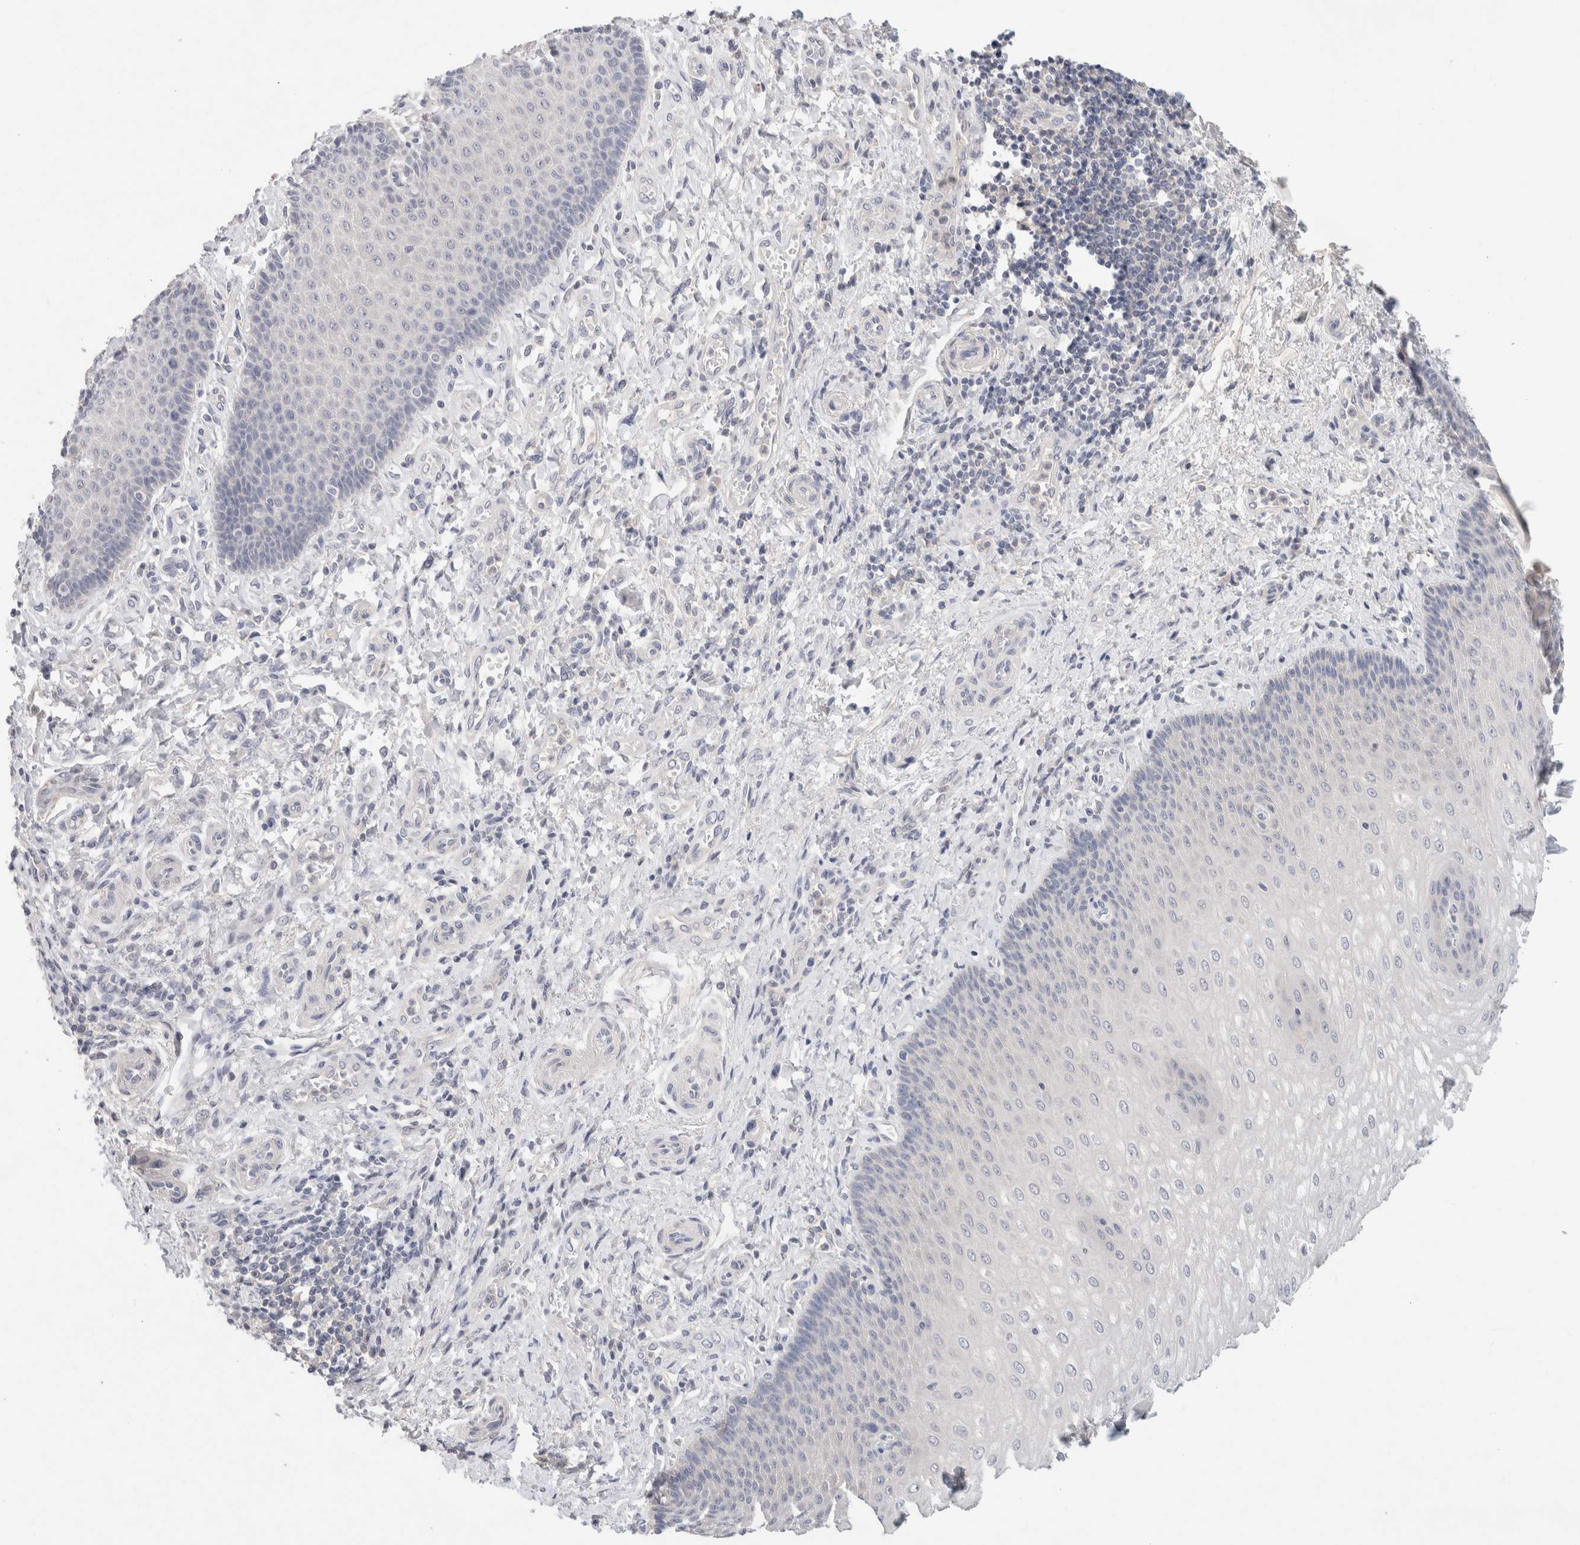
{"staining": {"intensity": "negative", "quantity": "none", "location": "none"}, "tissue": "esophagus", "cell_type": "Squamous epithelial cells", "image_type": "normal", "snomed": [{"axis": "morphology", "description": "Normal tissue, NOS"}, {"axis": "topography", "description": "Esophagus"}], "caption": "High magnification brightfield microscopy of benign esophagus stained with DAB (3,3'-diaminobenzidine) (brown) and counterstained with hematoxylin (blue): squamous epithelial cells show no significant staining.", "gene": "MPP2", "patient": {"sex": "male", "age": 54}}